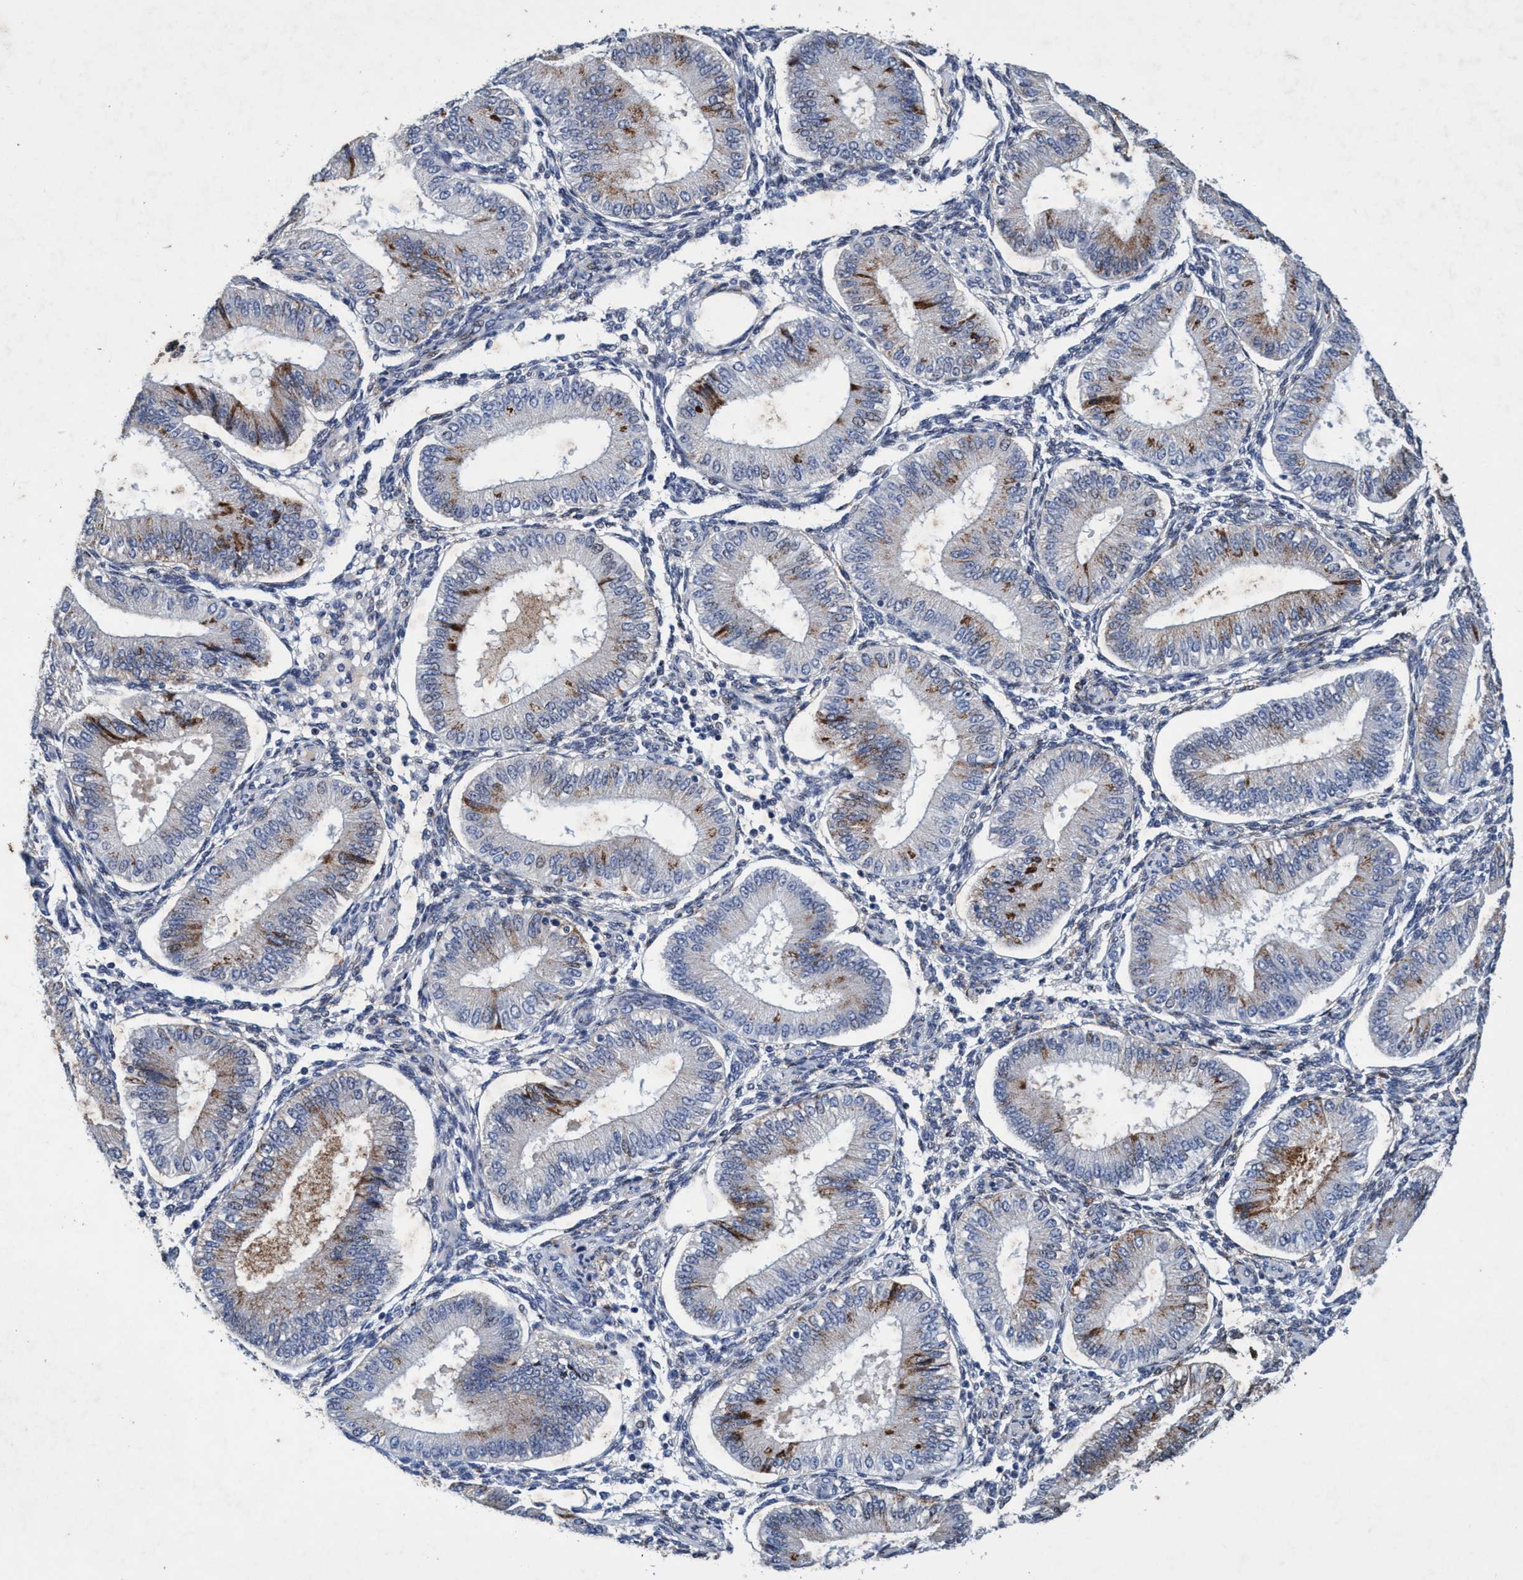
{"staining": {"intensity": "negative", "quantity": "none", "location": "none"}, "tissue": "endometrium", "cell_type": "Cells in endometrial stroma", "image_type": "normal", "snomed": [{"axis": "morphology", "description": "Normal tissue, NOS"}, {"axis": "topography", "description": "Endometrium"}], "caption": "This is an immunohistochemistry image of benign human endometrium. There is no expression in cells in endometrial stroma.", "gene": "GRB14", "patient": {"sex": "female", "age": 39}}